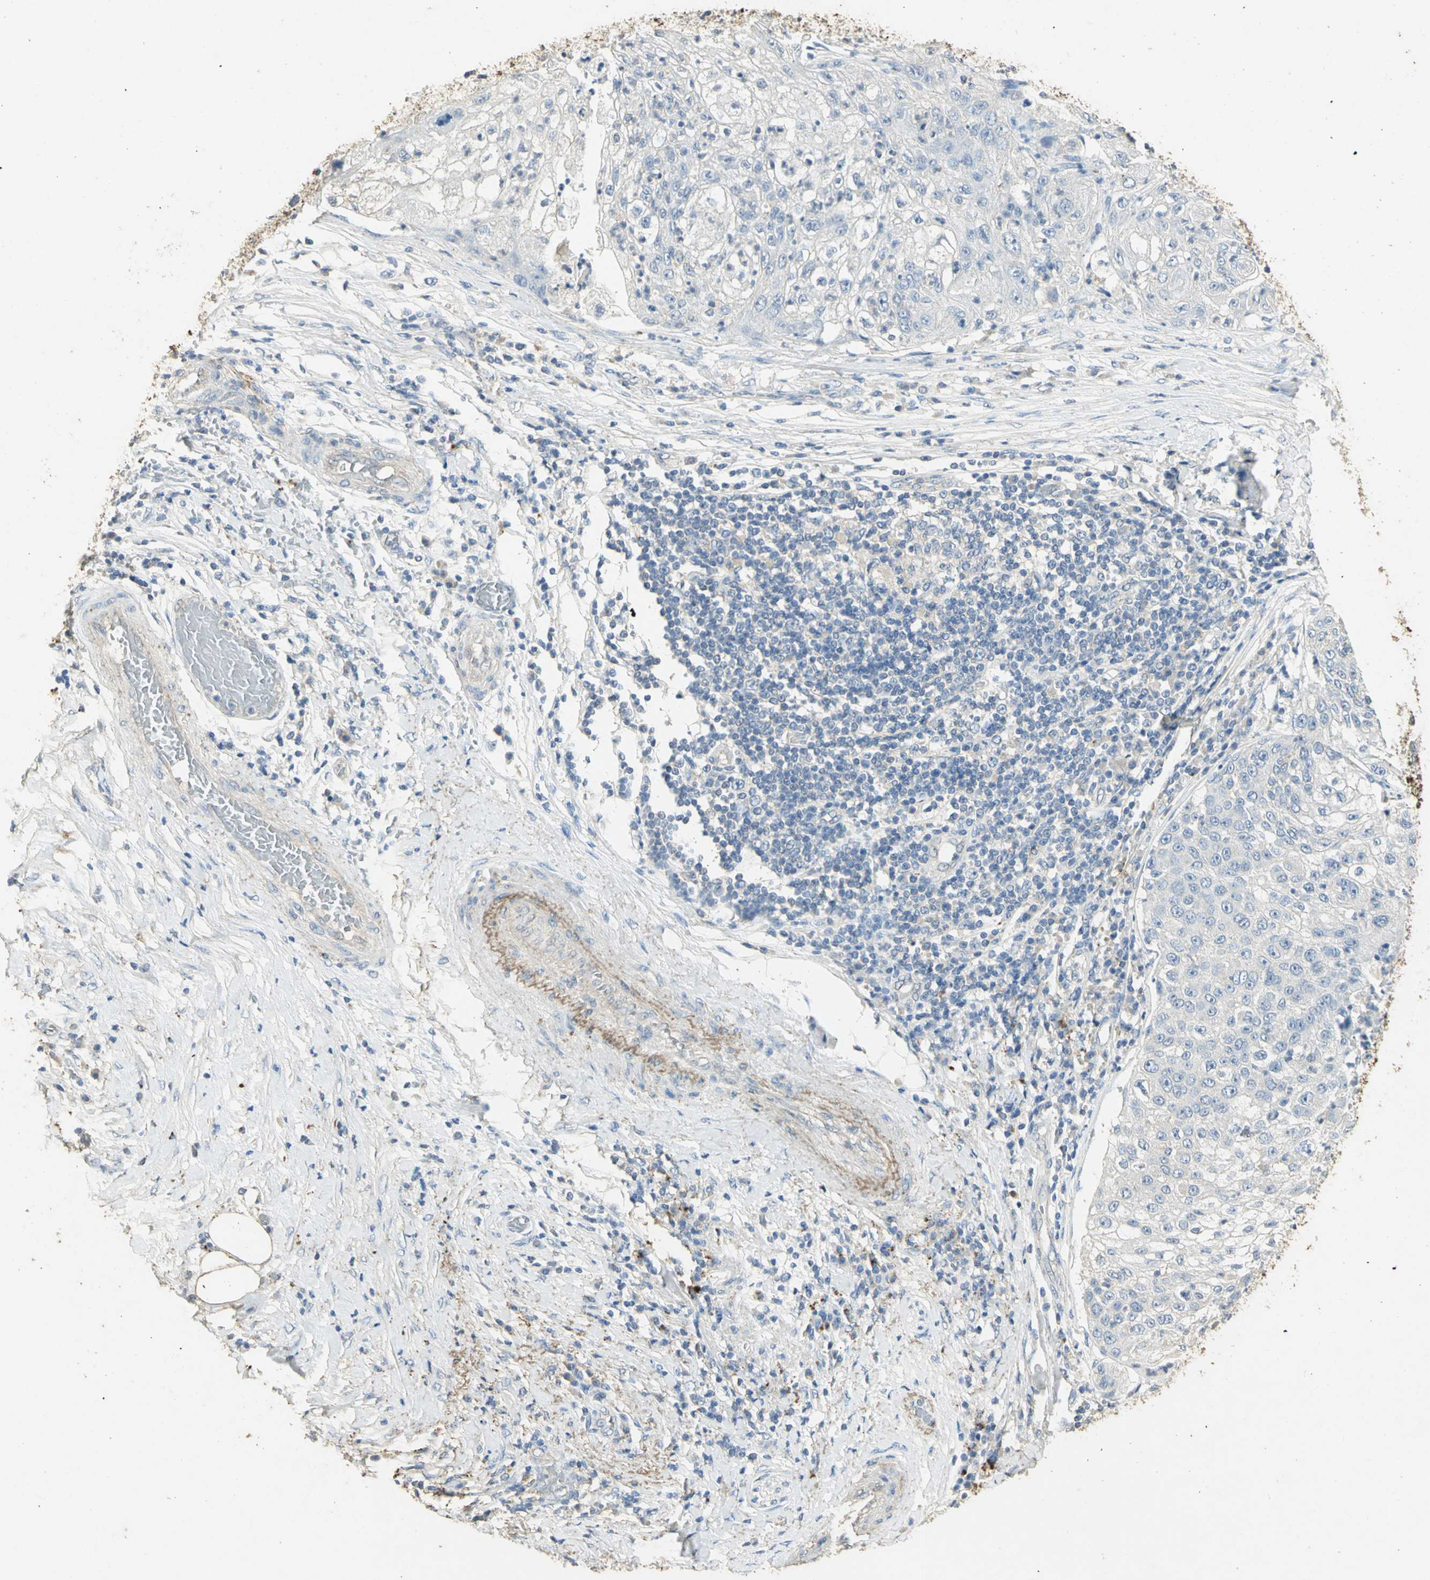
{"staining": {"intensity": "negative", "quantity": "none", "location": "none"}, "tissue": "lung cancer", "cell_type": "Tumor cells", "image_type": "cancer", "snomed": [{"axis": "morphology", "description": "Inflammation, NOS"}, {"axis": "morphology", "description": "Squamous cell carcinoma, NOS"}, {"axis": "topography", "description": "Lymph node"}, {"axis": "topography", "description": "Soft tissue"}, {"axis": "topography", "description": "Lung"}], "caption": "Immunohistochemistry (IHC) of human lung squamous cell carcinoma reveals no positivity in tumor cells.", "gene": "ASB9", "patient": {"sex": "male", "age": 66}}